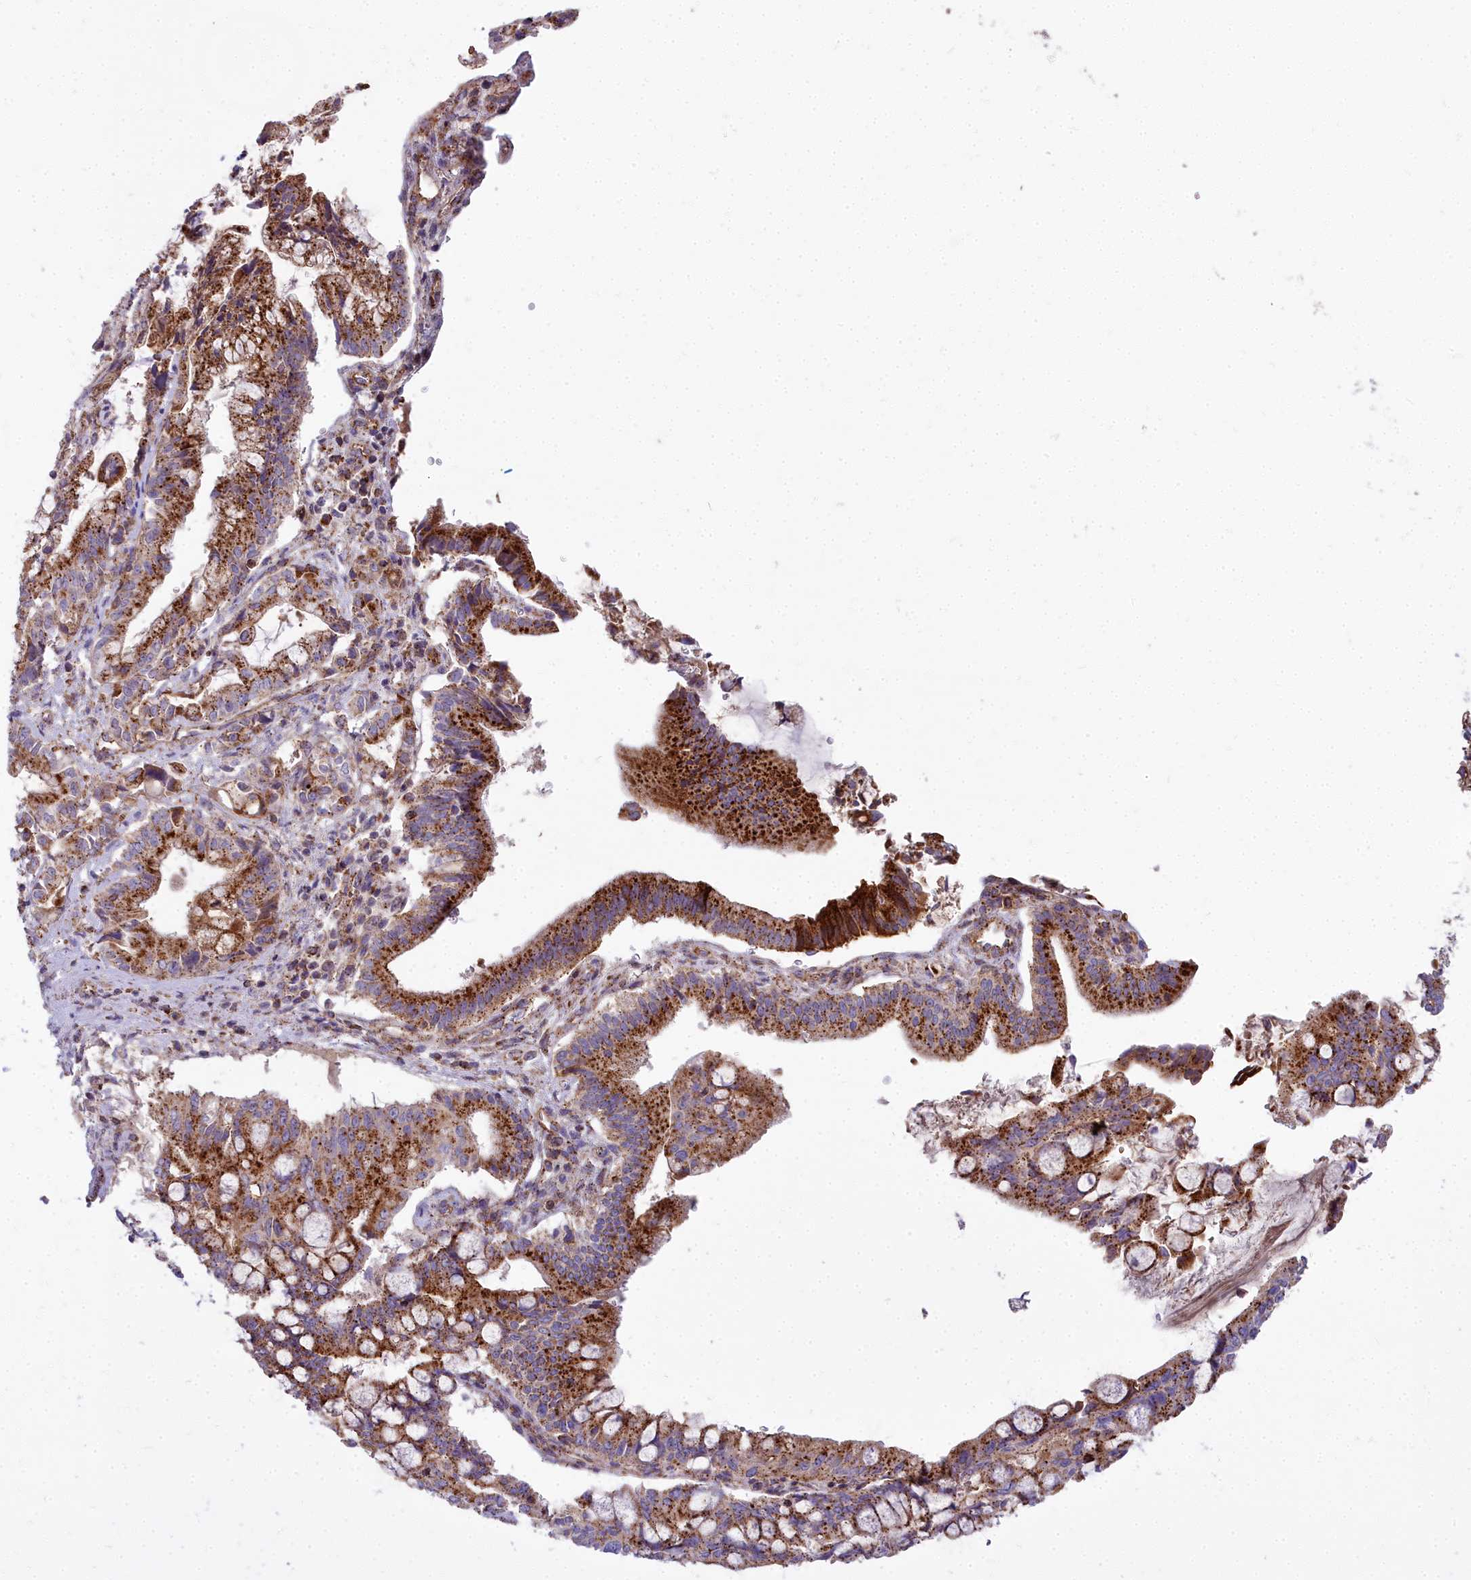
{"staining": {"intensity": "strong", "quantity": ">75%", "location": "cytoplasmic/membranous"}, "tissue": "pancreatic cancer", "cell_type": "Tumor cells", "image_type": "cancer", "snomed": [{"axis": "morphology", "description": "Adenocarcinoma, NOS"}, {"axis": "topography", "description": "Pancreas"}], "caption": "Tumor cells show strong cytoplasmic/membranous staining in about >75% of cells in pancreatic cancer (adenocarcinoma). Nuclei are stained in blue.", "gene": "FRMPD1", "patient": {"sex": "male", "age": 68}}